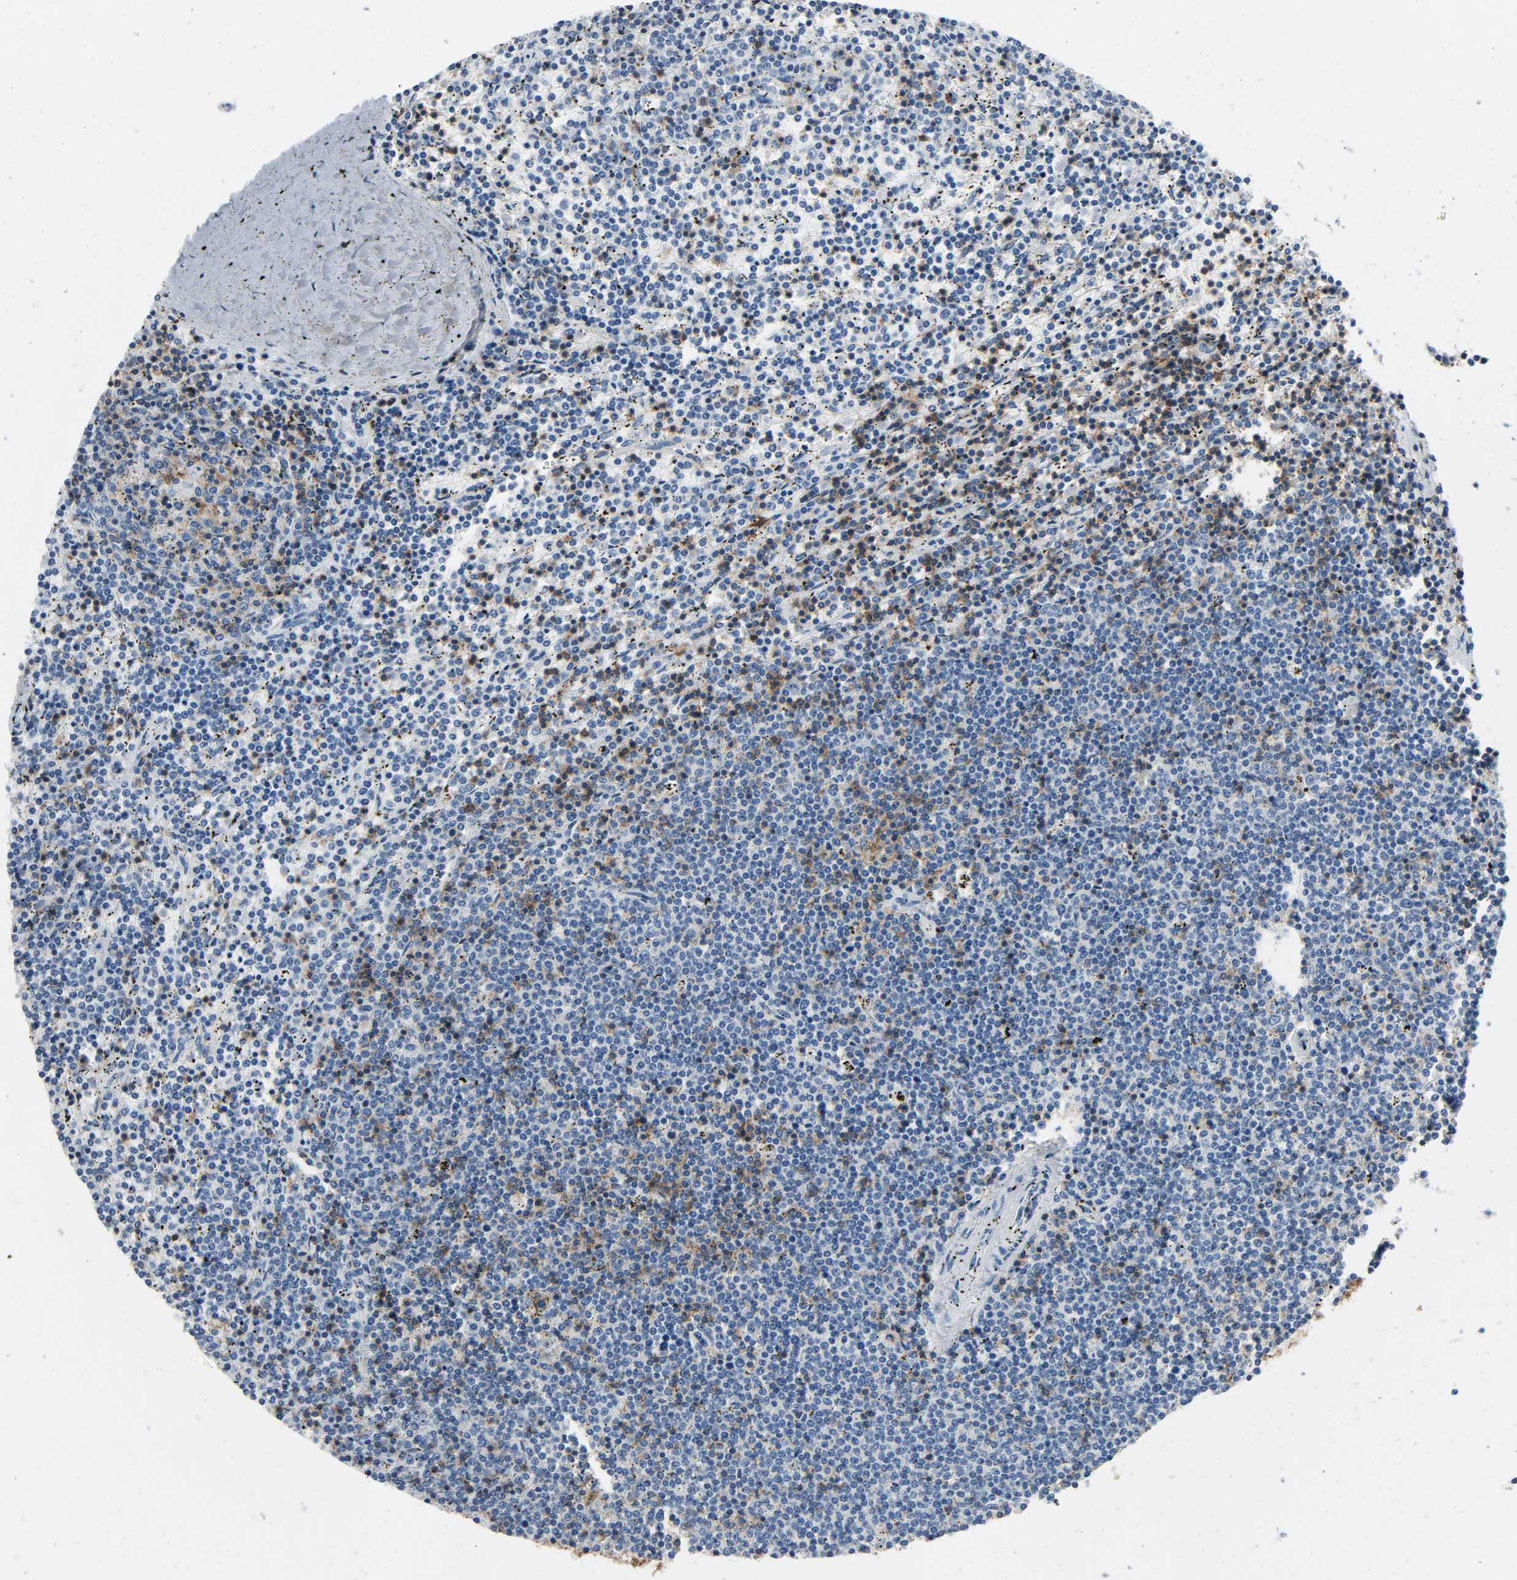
{"staining": {"intensity": "moderate", "quantity": "25%-75%", "location": "cytoplasmic/membranous"}, "tissue": "lymphoma", "cell_type": "Tumor cells", "image_type": "cancer", "snomed": [{"axis": "morphology", "description": "Malignant lymphoma, non-Hodgkin's type, Low grade"}, {"axis": "topography", "description": "Spleen"}], "caption": "An IHC photomicrograph of neoplastic tissue is shown. Protein staining in brown highlights moderate cytoplasmic/membranous positivity in malignant lymphoma, non-Hodgkin's type (low-grade) within tumor cells. Nuclei are stained in blue.", "gene": "LCK", "patient": {"sex": "female", "age": 50}}